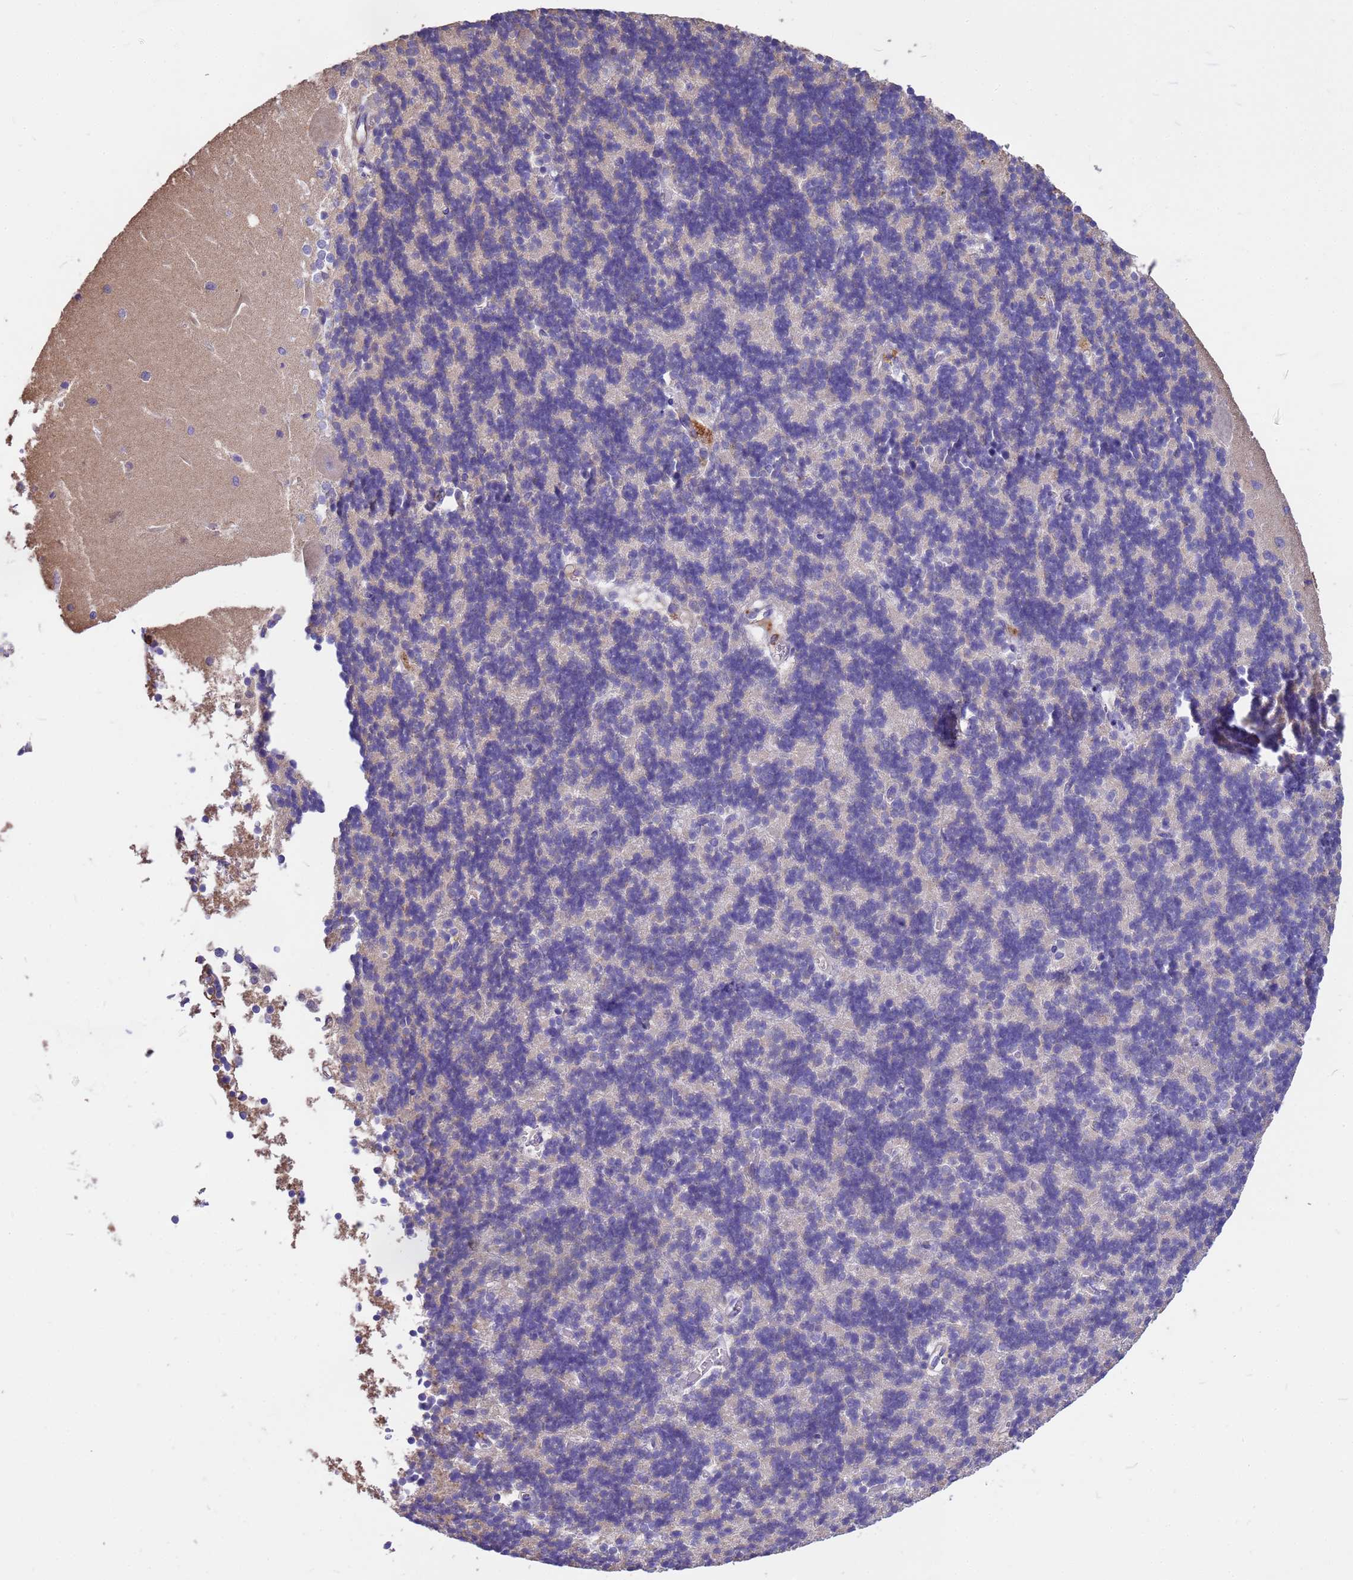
{"staining": {"intensity": "negative", "quantity": "none", "location": "none"}, "tissue": "cerebellum", "cell_type": "Cells in granular layer", "image_type": "normal", "snomed": [{"axis": "morphology", "description": "Normal tissue, NOS"}, {"axis": "topography", "description": "Cerebellum"}], "caption": "Immunohistochemistry histopathology image of normal cerebellum stained for a protein (brown), which shows no staining in cells in granular layer. Brightfield microscopy of immunohistochemistry stained with DAB (3,3'-diaminobenzidine) (brown) and hematoxylin (blue), captured at high magnification.", "gene": "TCEAL3", "patient": {"sex": "male", "age": 37}}